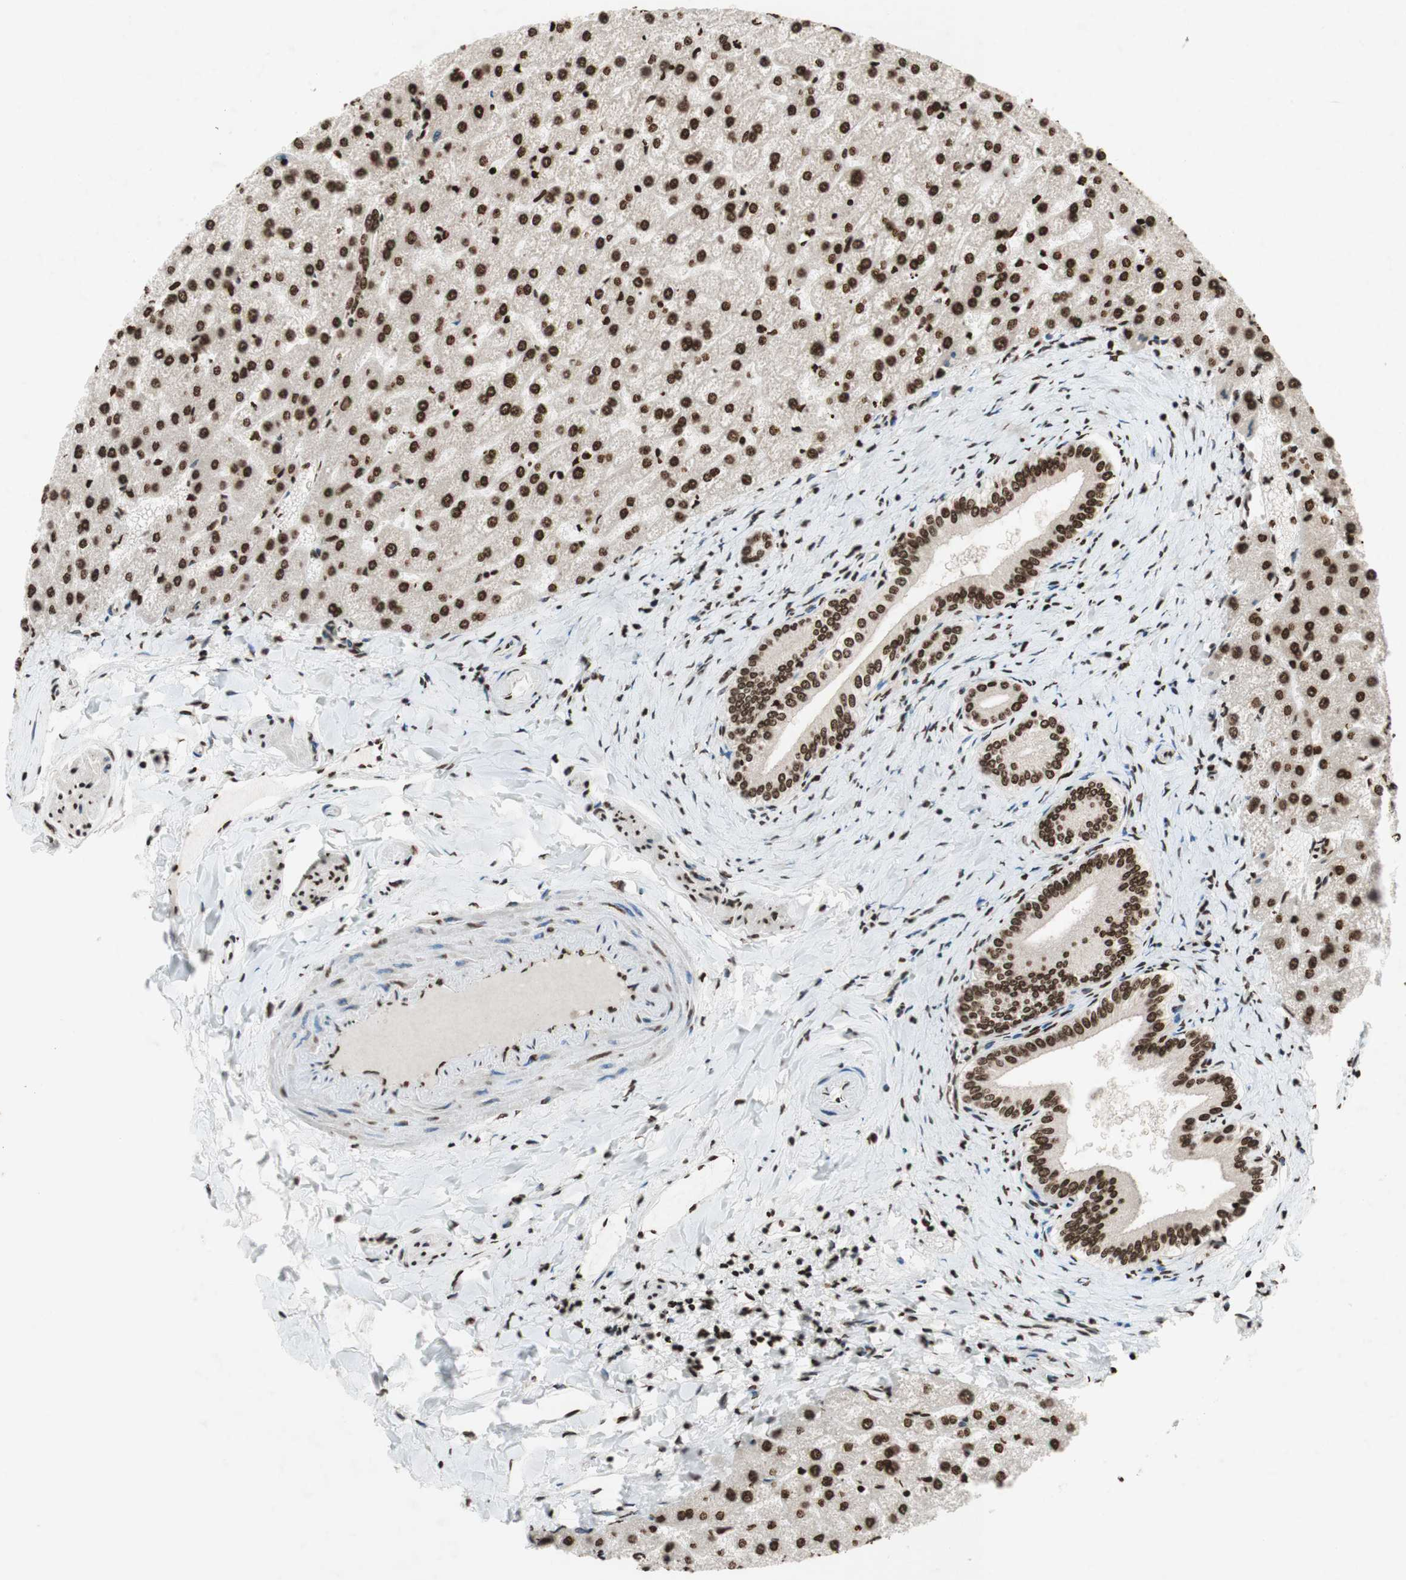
{"staining": {"intensity": "moderate", "quantity": ">75%", "location": "nuclear"}, "tissue": "liver", "cell_type": "Cholangiocytes", "image_type": "normal", "snomed": [{"axis": "morphology", "description": "Normal tissue, NOS"}, {"axis": "topography", "description": "Liver"}], "caption": "A medium amount of moderate nuclear expression is appreciated in about >75% of cholangiocytes in benign liver. (Stains: DAB (3,3'-diaminobenzidine) in brown, nuclei in blue, Microscopy: brightfield microscopy at high magnification).", "gene": "NCOA3", "patient": {"sex": "female", "age": 32}}